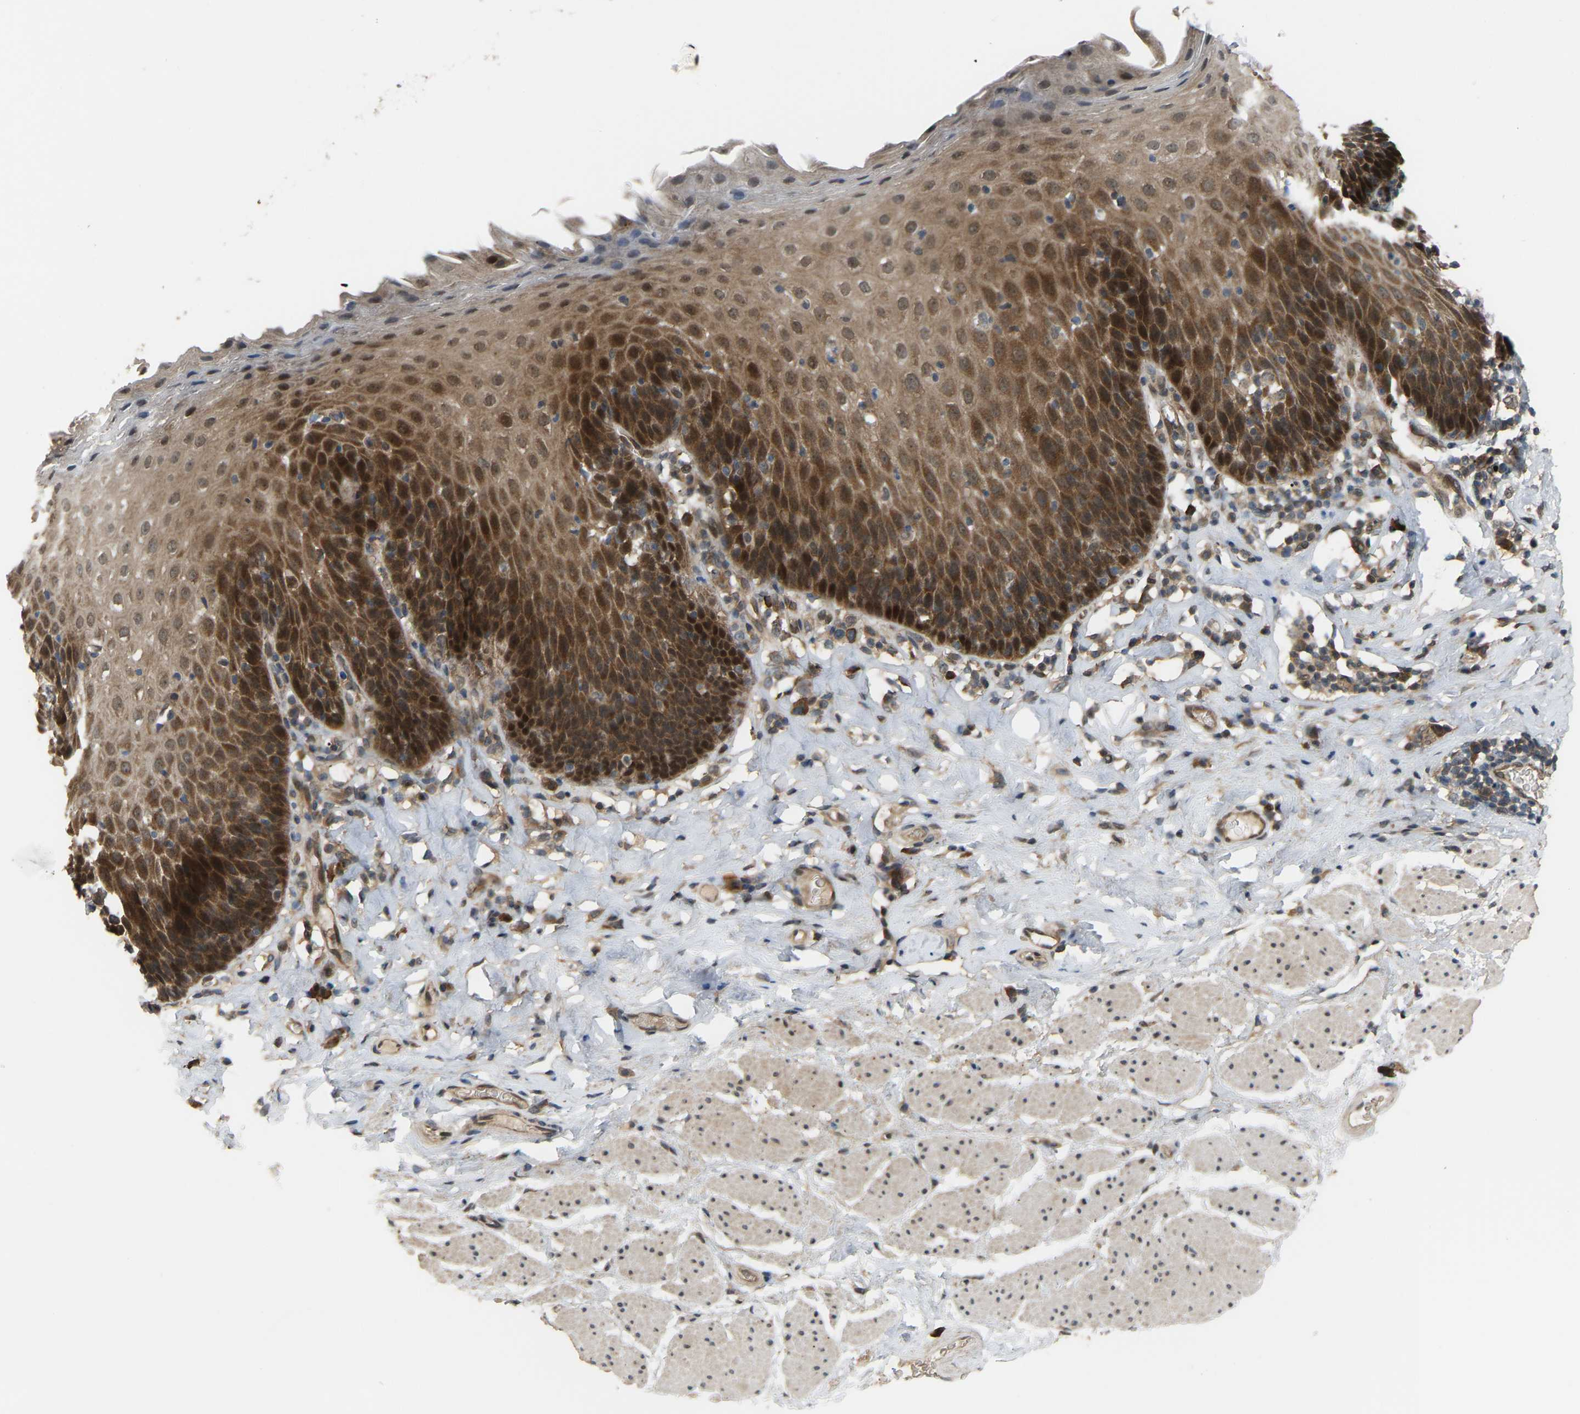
{"staining": {"intensity": "strong", "quantity": ">75%", "location": "cytoplasmic/membranous"}, "tissue": "esophagus", "cell_type": "Squamous epithelial cells", "image_type": "normal", "snomed": [{"axis": "morphology", "description": "Normal tissue, NOS"}, {"axis": "topography", "description": "Esophagus"}], "caption": "A micrograph showing strong cytoplasmic/membranous expression in approximately >75% of squamous epithelial cells in unremarkable esophagus, as visualized by brown immunohistochemical staining.", "gene": "CROT", "patient": {"sex": "female", "age": 61}}